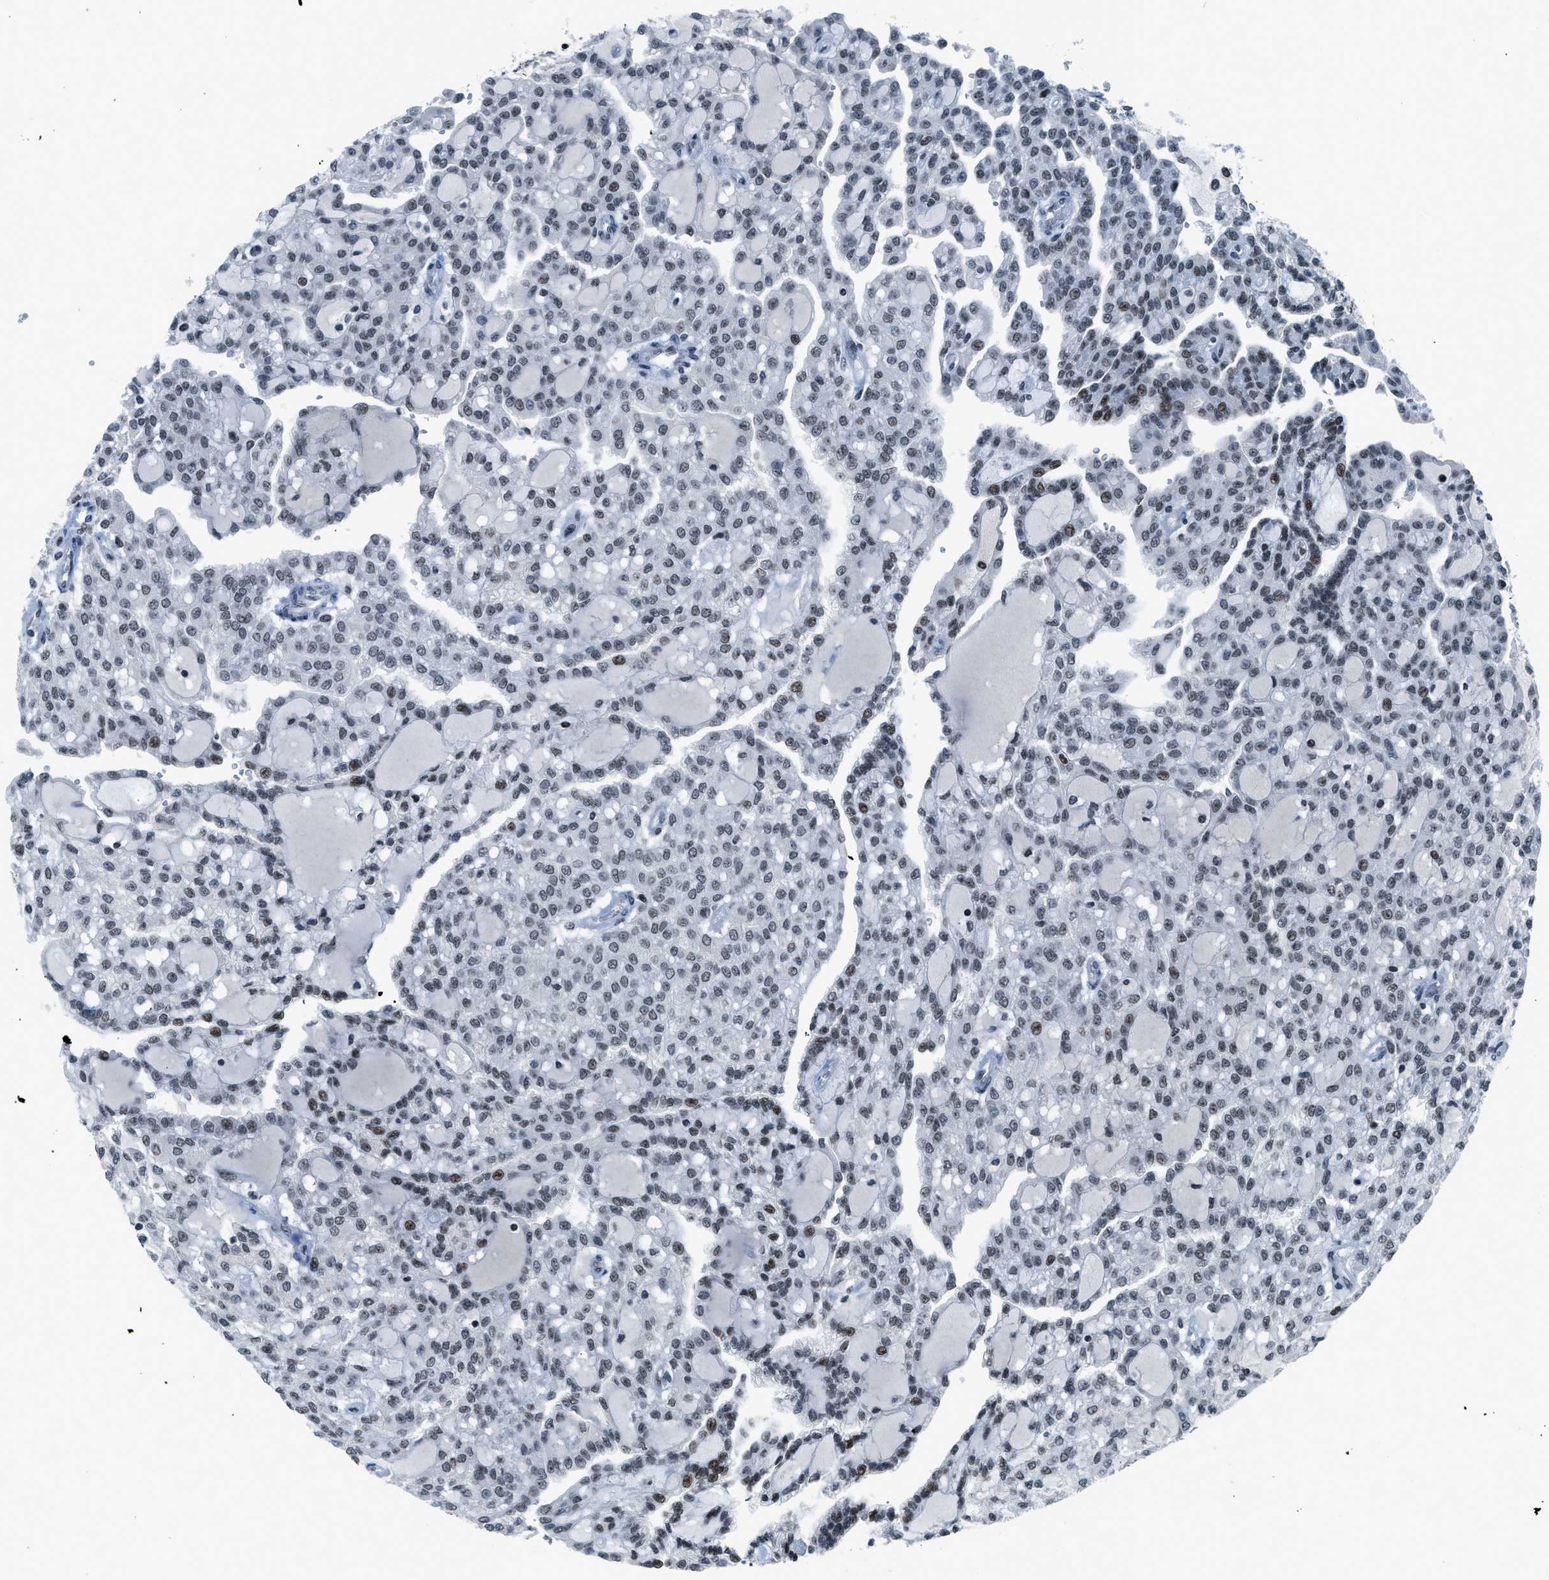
{"staining": {"intensity": "moderate", "quantity": "<25%", "location": "nuclear"}, "tissue": "renal cancer", "cell_type": "Tumor cells", "image_type": "cancer", "snomed": [{"axis": "morphology", "description": "Adenocarcinoma, NOS"}, {"axis": "topography", "description": "Kidney"}], "caption": "Protein expression analysis of human renal cancer (adenocarcinoma) reveals moderate nuclear expression in about <25% of tumor cells. (DAB IHC, brown staining for protein, blue staining for nuclei).", "gene": "RAD51B", "patient": {"sex": "male", "age": 63}}